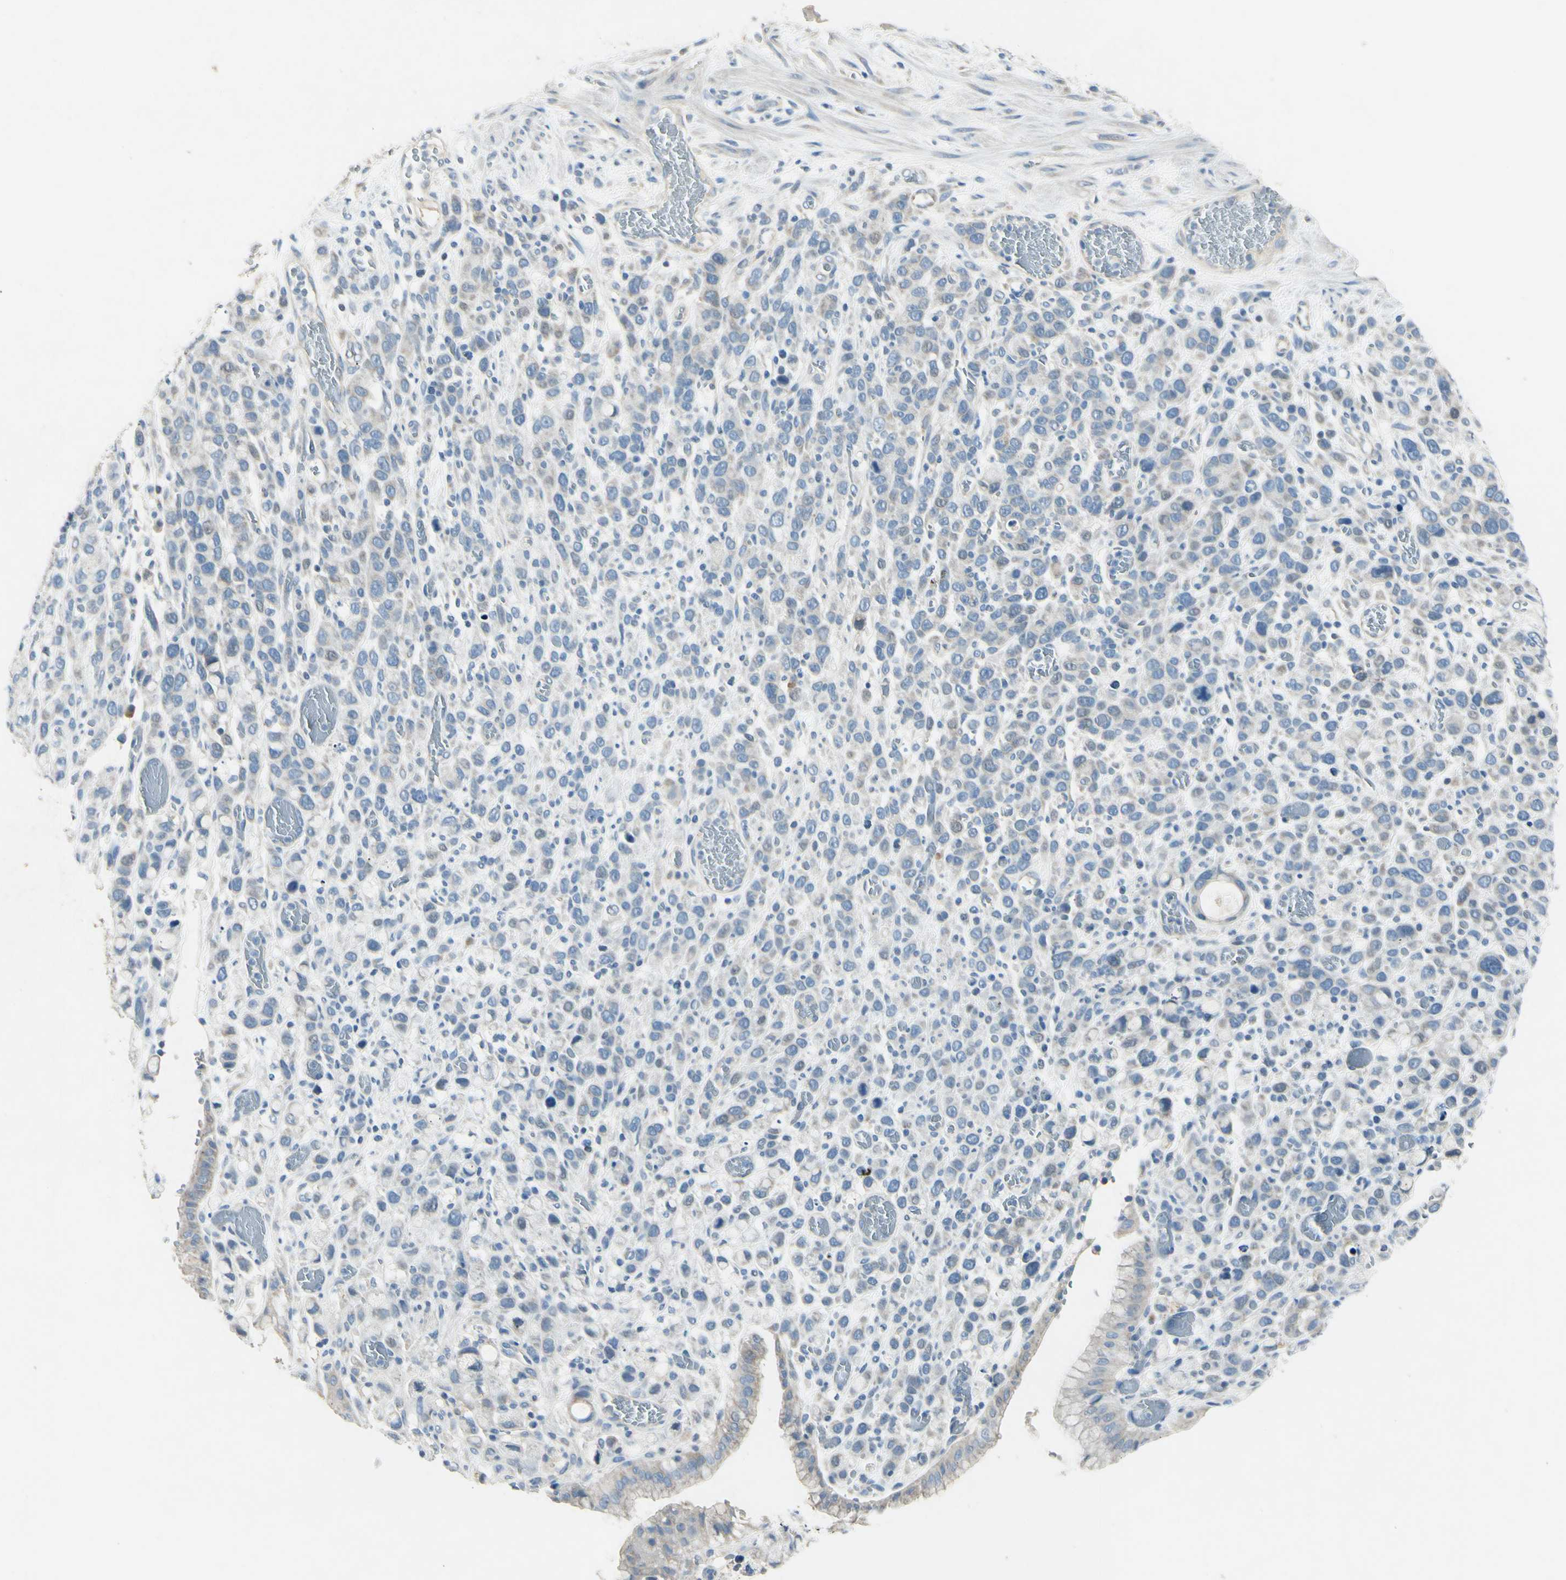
{"staining": {"intensity": "negative", "quantity": "none", "location": "none"}, "tissue": "stomach cancer", "cell_type": "Tumor cells", "image_type": "cancer", "snomed": [{"axis": "morphology", "description": "Normal tissue, NOS"}, {"axis": "morphology", "description": "Adenocarcinoma, NOS"}, {"axis": "morphology", "description": "Adenocarcinoma, High grade"}, {"axis": "topography", "description": "Stomach, upper"}, {"axis": "topography", "description": "Stomach"}], "caption": "Immunohistochemical staining of human stomach high-grade adenocarcinoma displays no significant expression in tumor cells.", "gene": "SNAP91", "patient": {"sex": "female", "age": 65}}